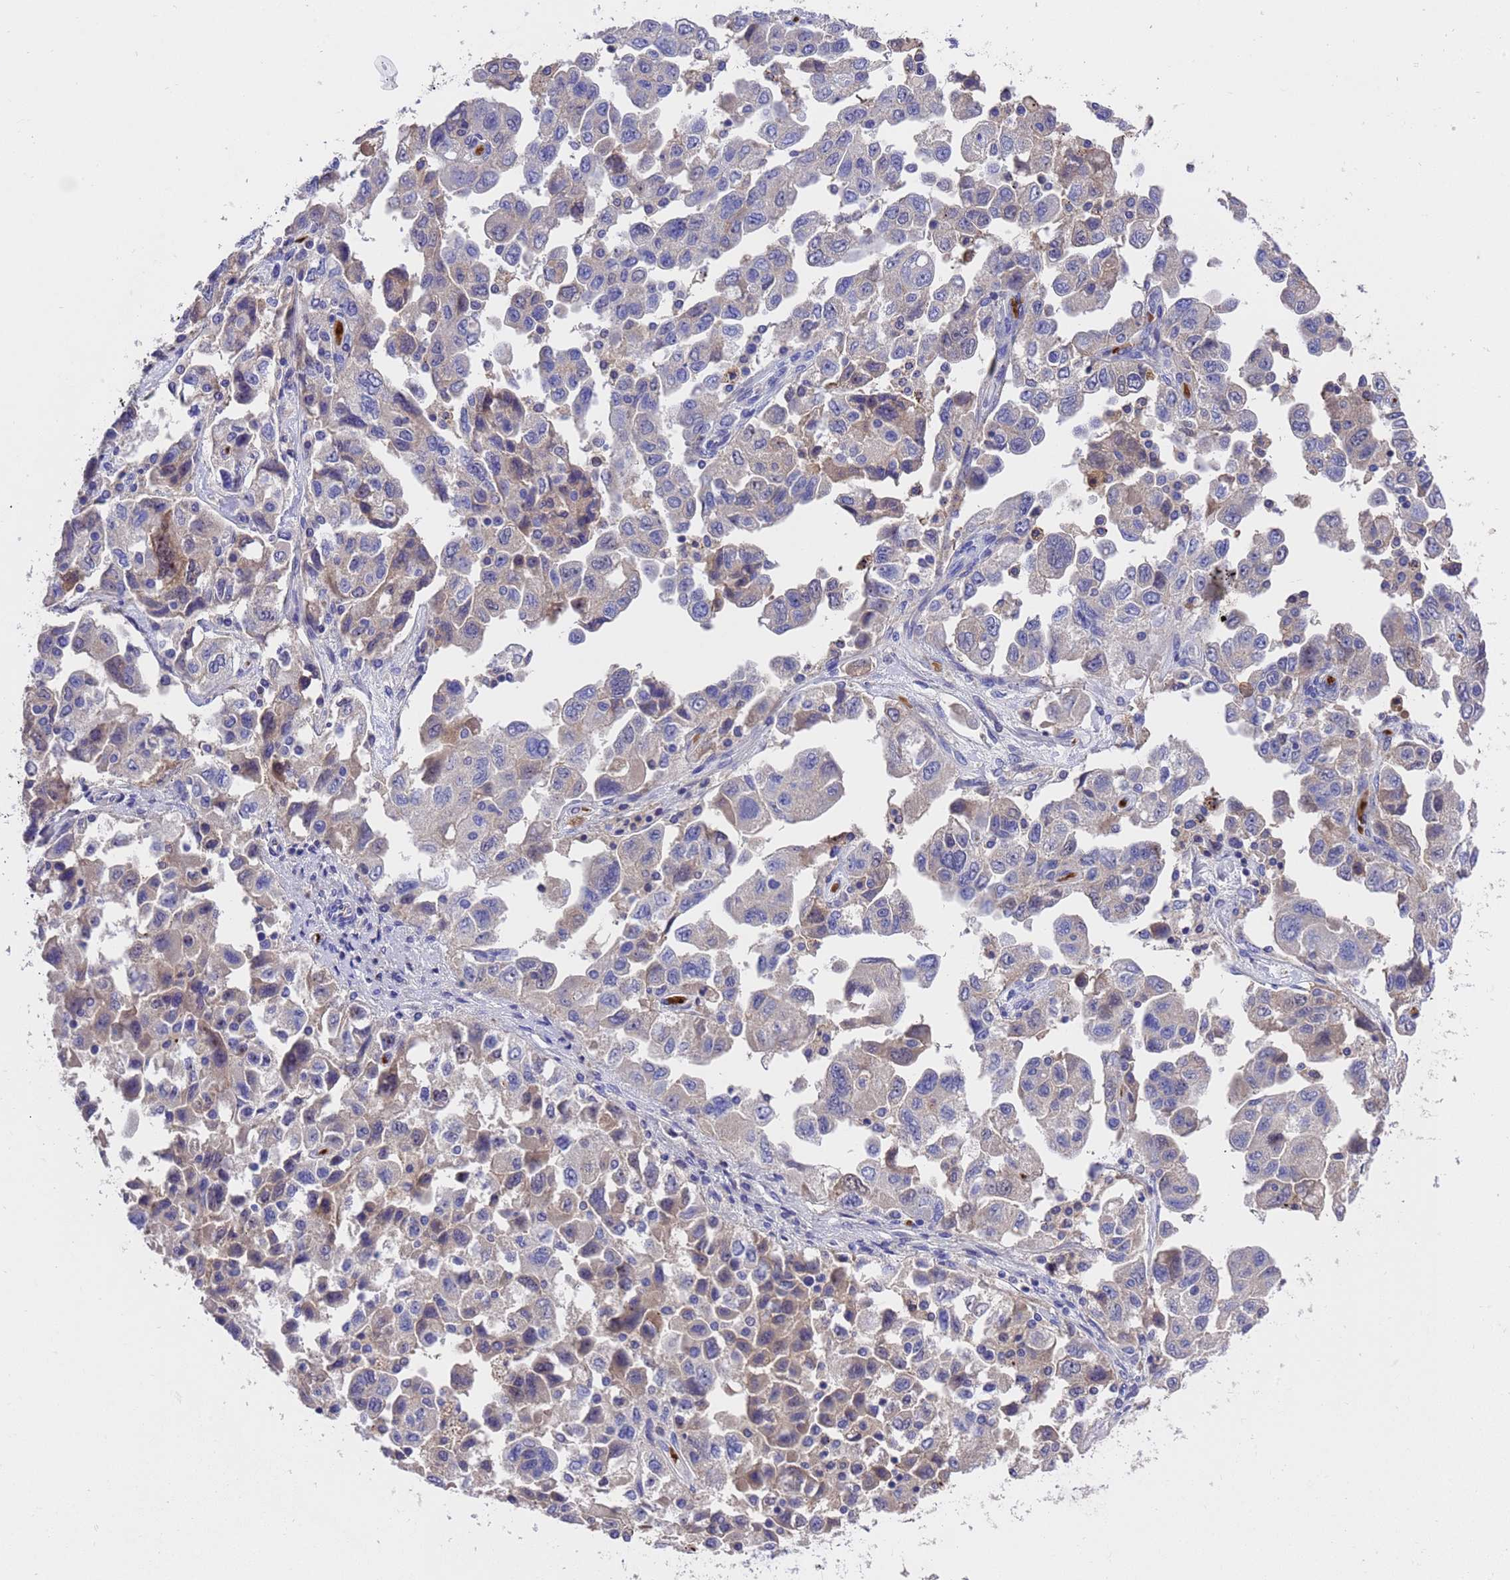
{"staining": {"intensity": "weak", "quantity": "<25%", "location": "cytoplasmic/membranous"}, "tissue": "ovarian cancer", "cell_type": "Tumor cells", "image_type": "cancer", "snomed": [{"axis": "morphology", "description": "Carcinoma, NOS"}, {"axis": "morphology", "description": "Cystadenocarcinoma, serous, NOS"}, {"axis": "topography", "description": "Ovary"}], "caption": "This is an IHC histopathology image of serous cystadenocarcinoma (ovarian). There is no staining in tumor cells.", "gene": "ELP6", "patient": {"sex": "female", "age": 69}}